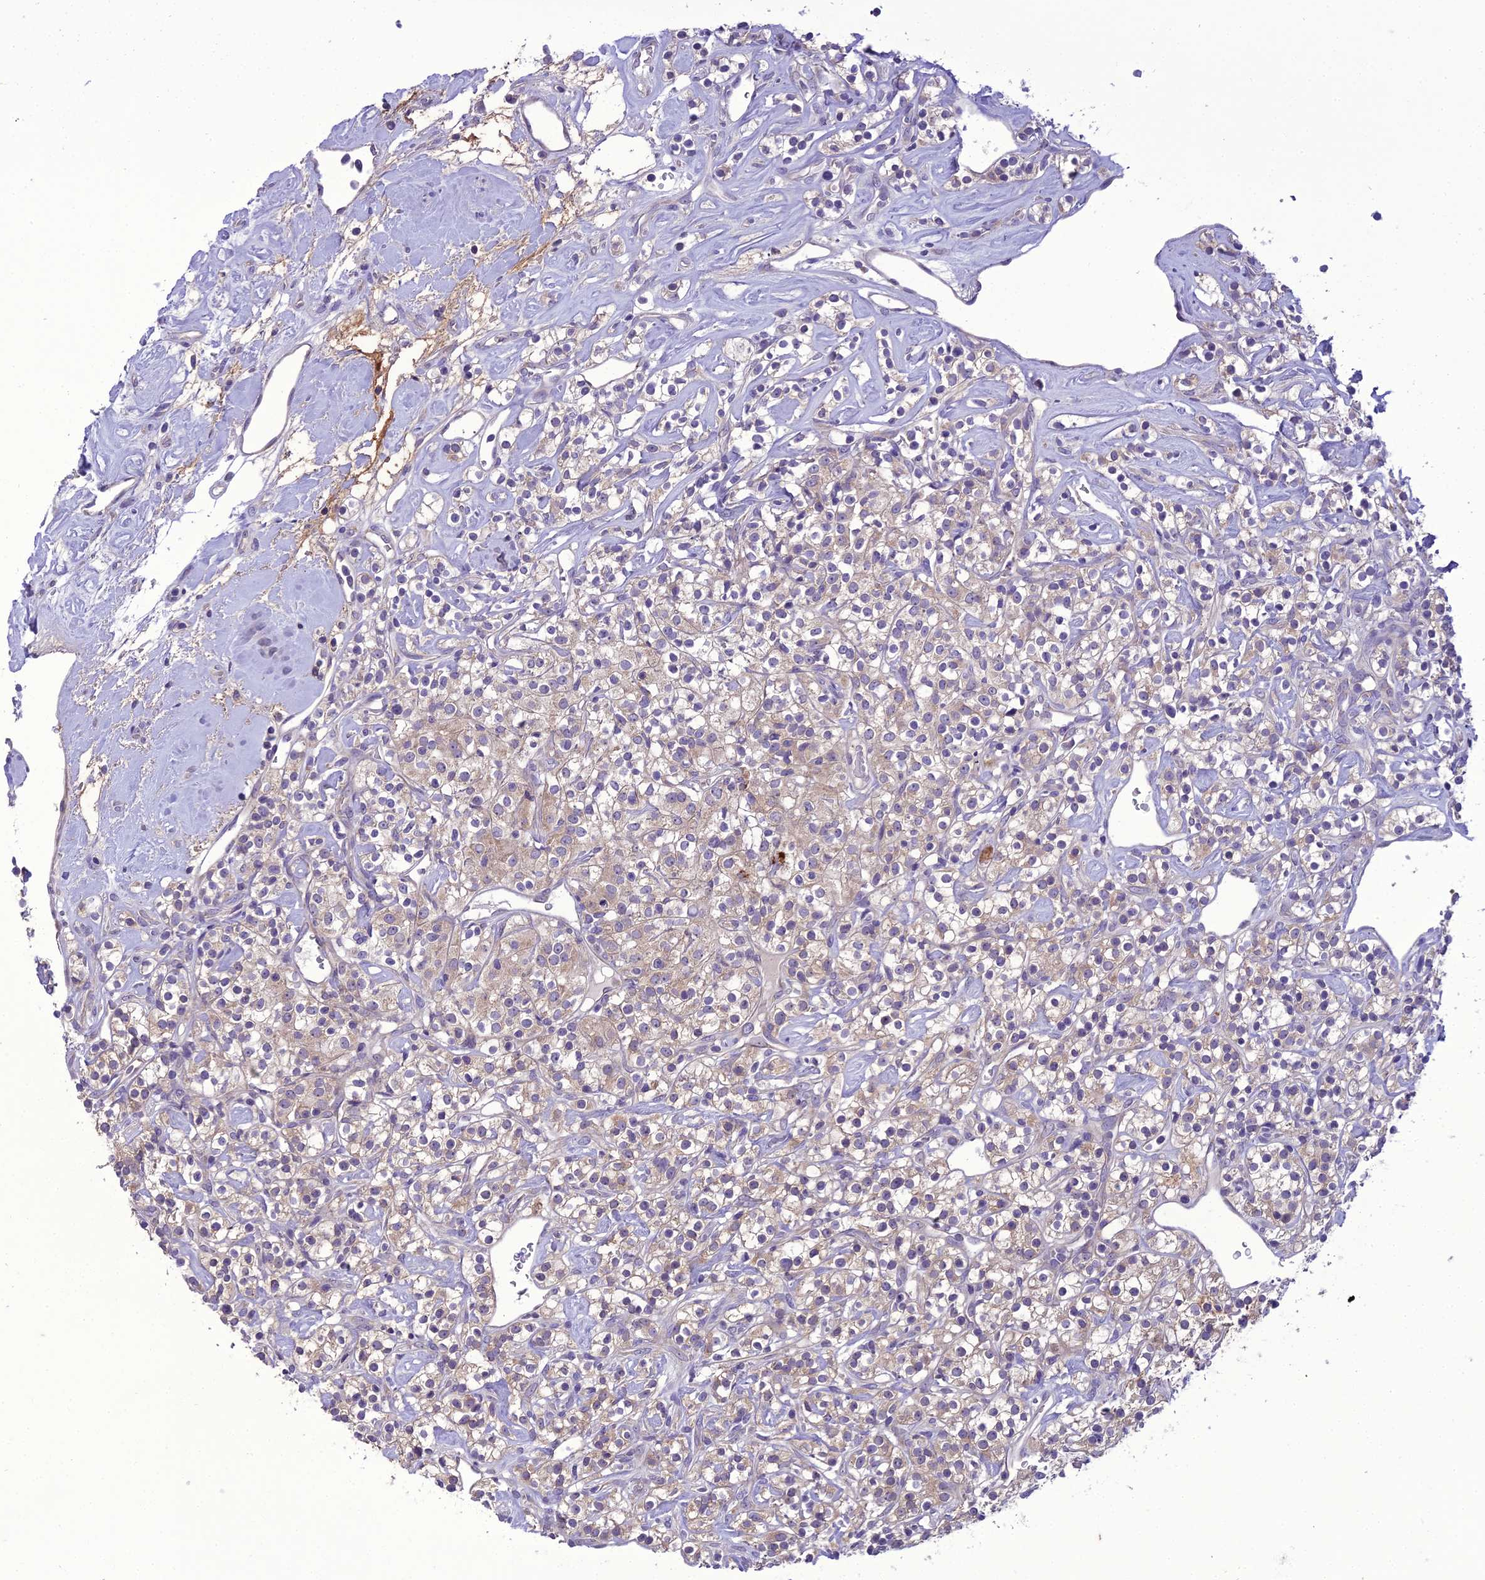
{"staining": {"intensity": "weak", "quantity": "25%-75%", "location": "cytoplasmic/membranous"}, "tissue": "renal cancer", "cell_type": "Tumor cells", "image_type": "cancer", "snomed": [{"axis": "morphology", "description": "Adenocarcinoma, NOS"}, {"axis": "topography", "description": "Kidney"}], "caption": "Immunohistochemical staining of renal adenocarcinoma reveals weak cytoplasmic/membranous protein positivity in about 25%-75% of tumor cells.", "gene": "SCRT1", "patient": {"sex": "male", "age": 77}}